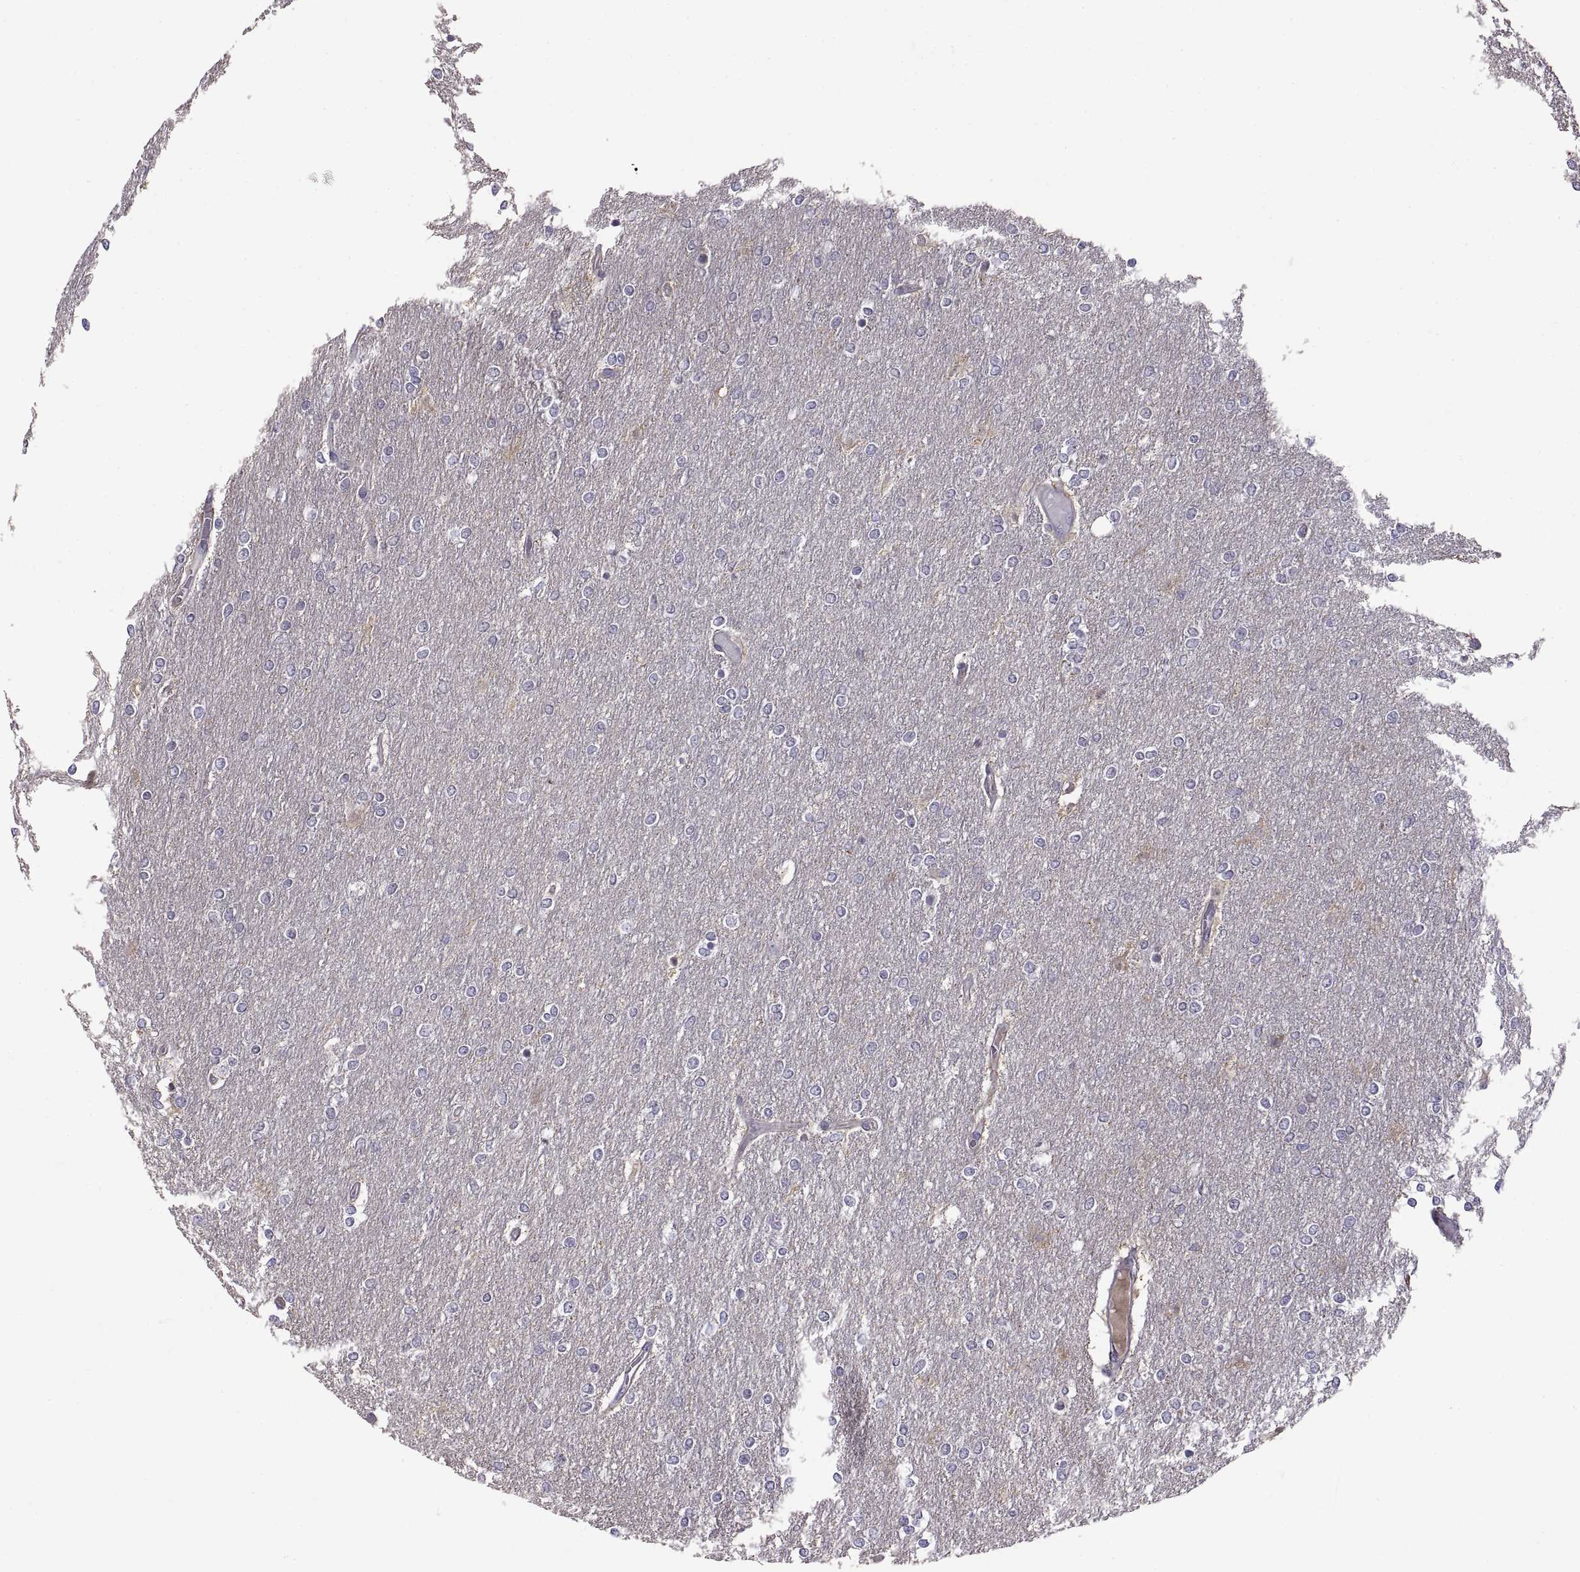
{"staining": {"intensity": "negative", "quantity": "none", "location": "none"}, "tissue": "glioma", "cell_type": "Tumor cells", "image_type": "cancer", "snomed": [{"axis": "morphology", "description": "Glioma, malignant, High grade"}, {"axis": "topography", "description": "Brain"}], "caption": "An image of glioma stained for a protein exhibits no brown staining in tumor cells.", "gene": "FGF9", "patient": {"sex": "female", "age": 61}}